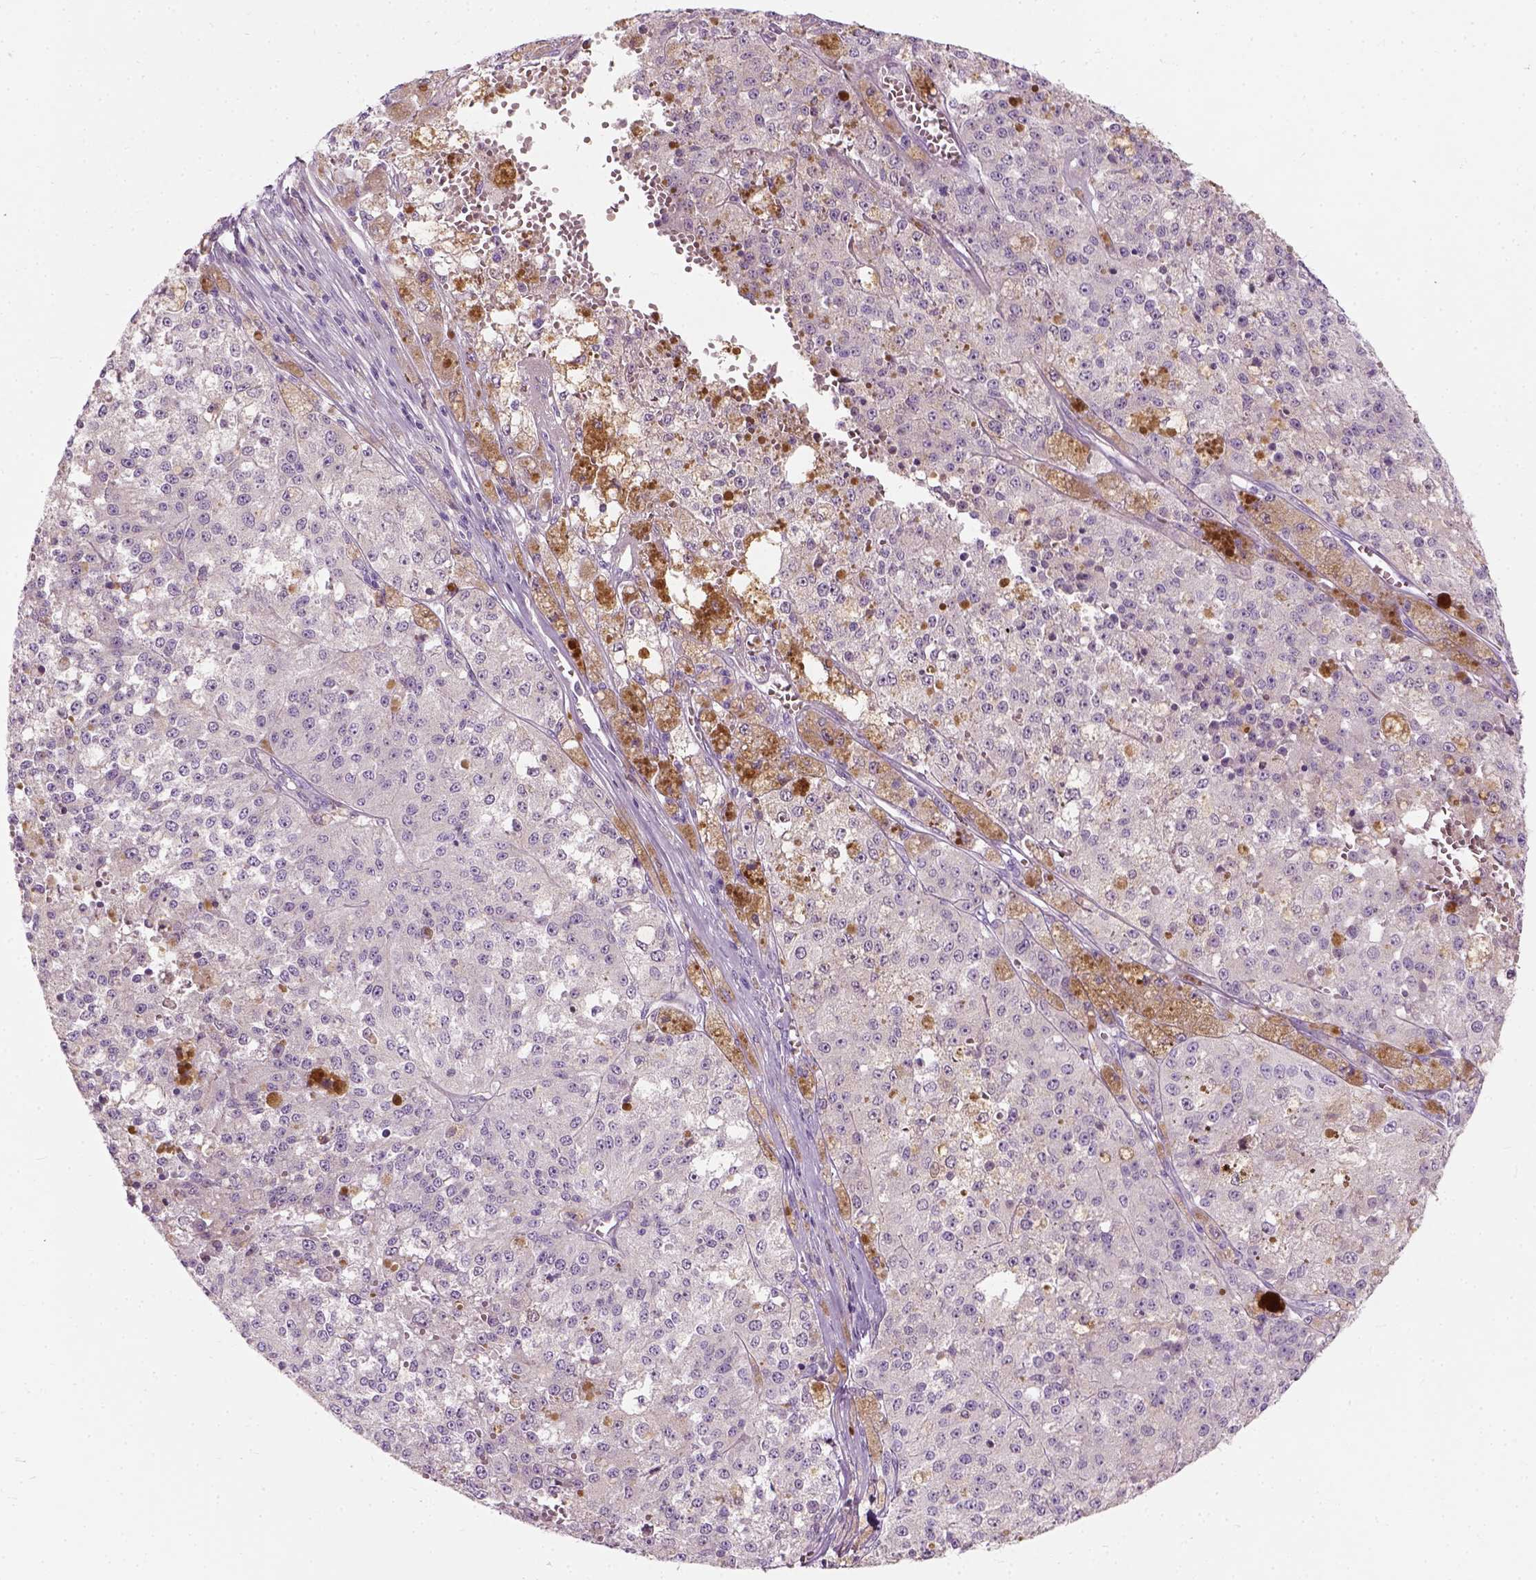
{"staining": {"intensity": "negative", "quantity": "none", "location": "none"}, "tissue": "melanoma", "cell_type": "Tumor cells", "image_type": "cancer", "snomed": [{"axis": "morphology", "description": "Malignant melanoma, Metastatic site"}, {"axis": "topography", "description": "Lymph node"}], "caption": "There is no significant positivity in tumor cells of malignant melanoma (metastatic site). (Brightfield microscopy of DAB IHC at high magnification).", "gene": "TRIM72", "patient": {"sex": "female", "age": 64}}